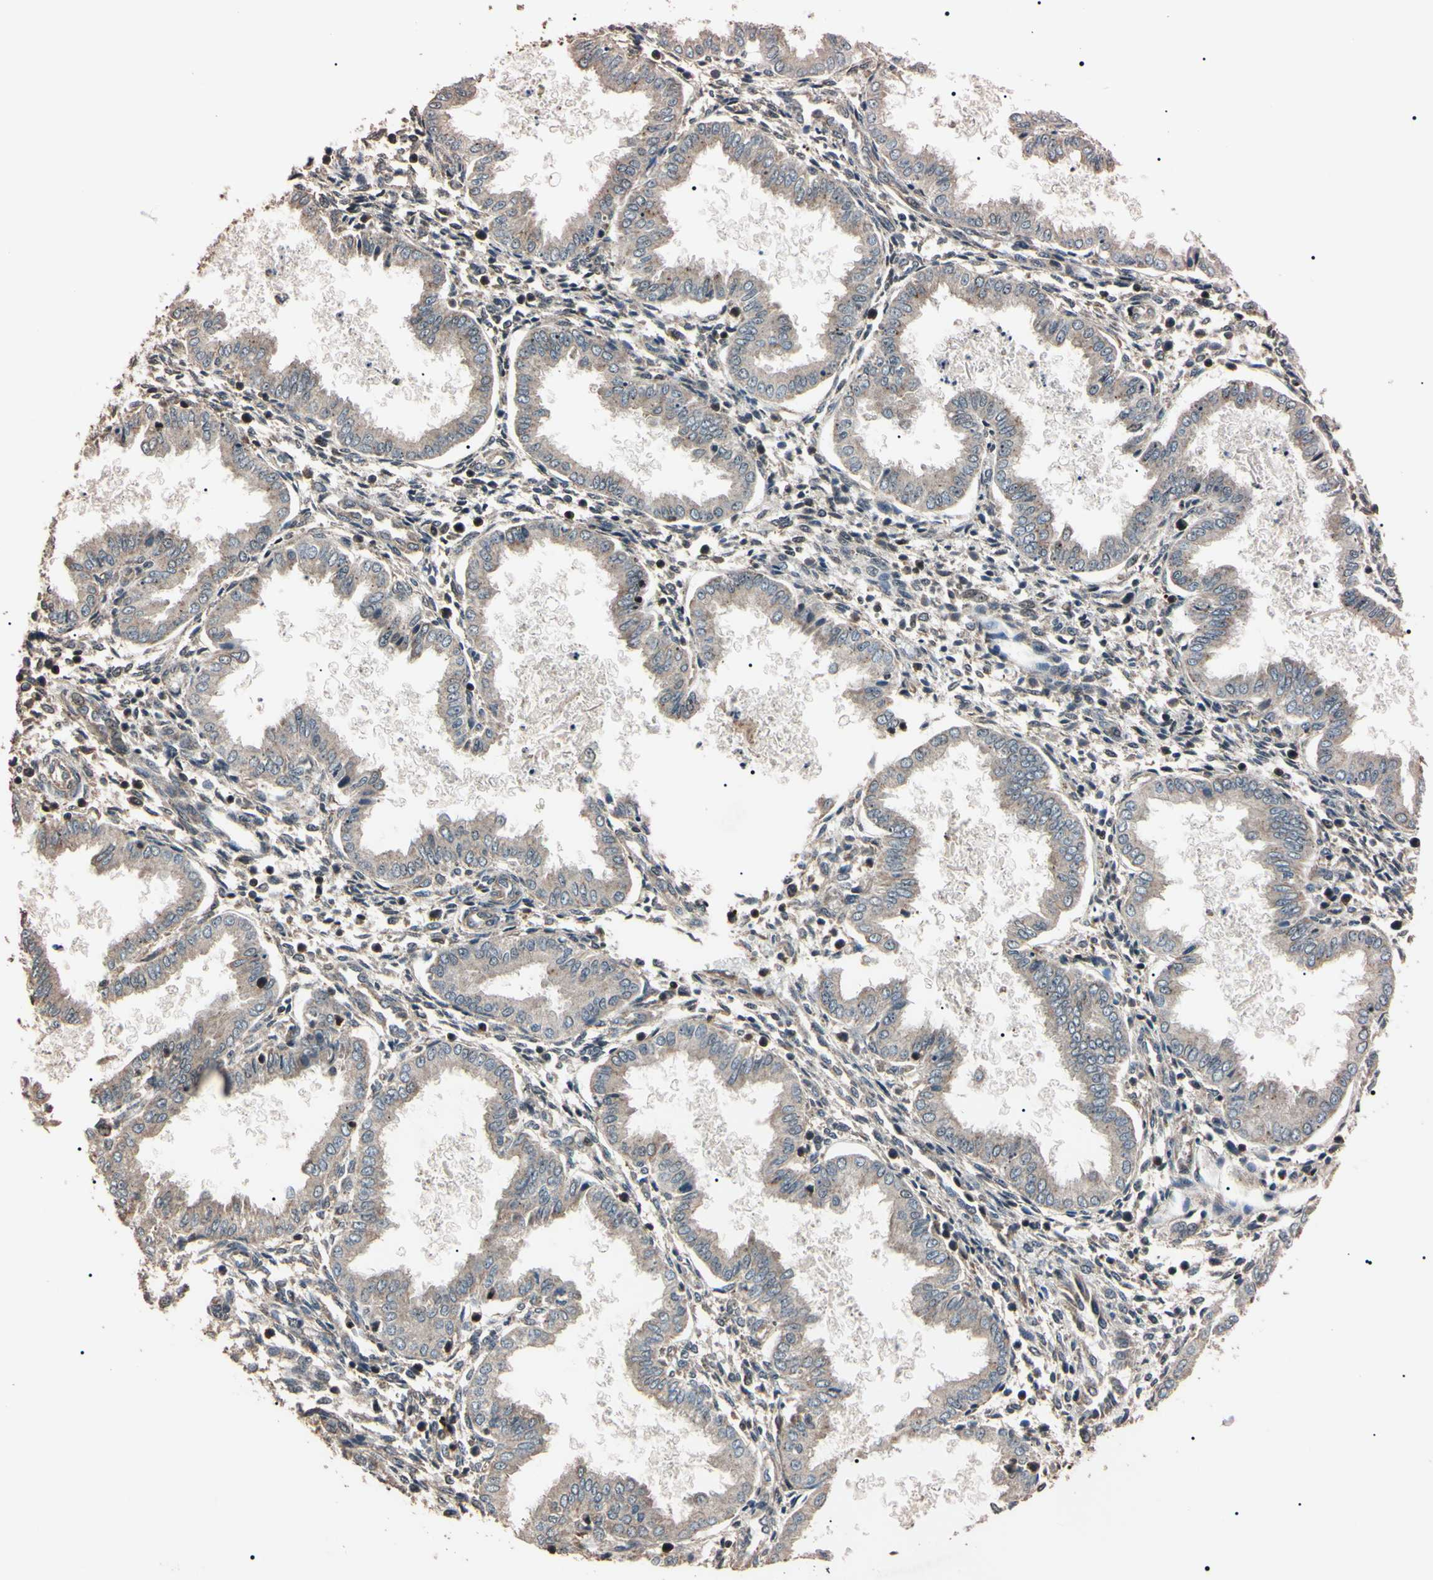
{"staining": {"intensity": "weak", "quantity": ">75%", "location": "cytoplasmic/membranous"}, "tissue": "endometrium", "cell_type": "Cells in endometrial stroma", "image_type": "normal", "snomed": [{"axis": "morphology", "description": "Normal tissue, NOS"}, {"axis": "topography", "description": "Endometrium"}], "caption": "Cells in endometrial stroma display low levels of weak cytoplasmic/membranous positivity in about >75% of cells in unremarkable human endometrium.", "gene": "TNFRSF1A", "patient": {"sex": "female", "age": 33}}